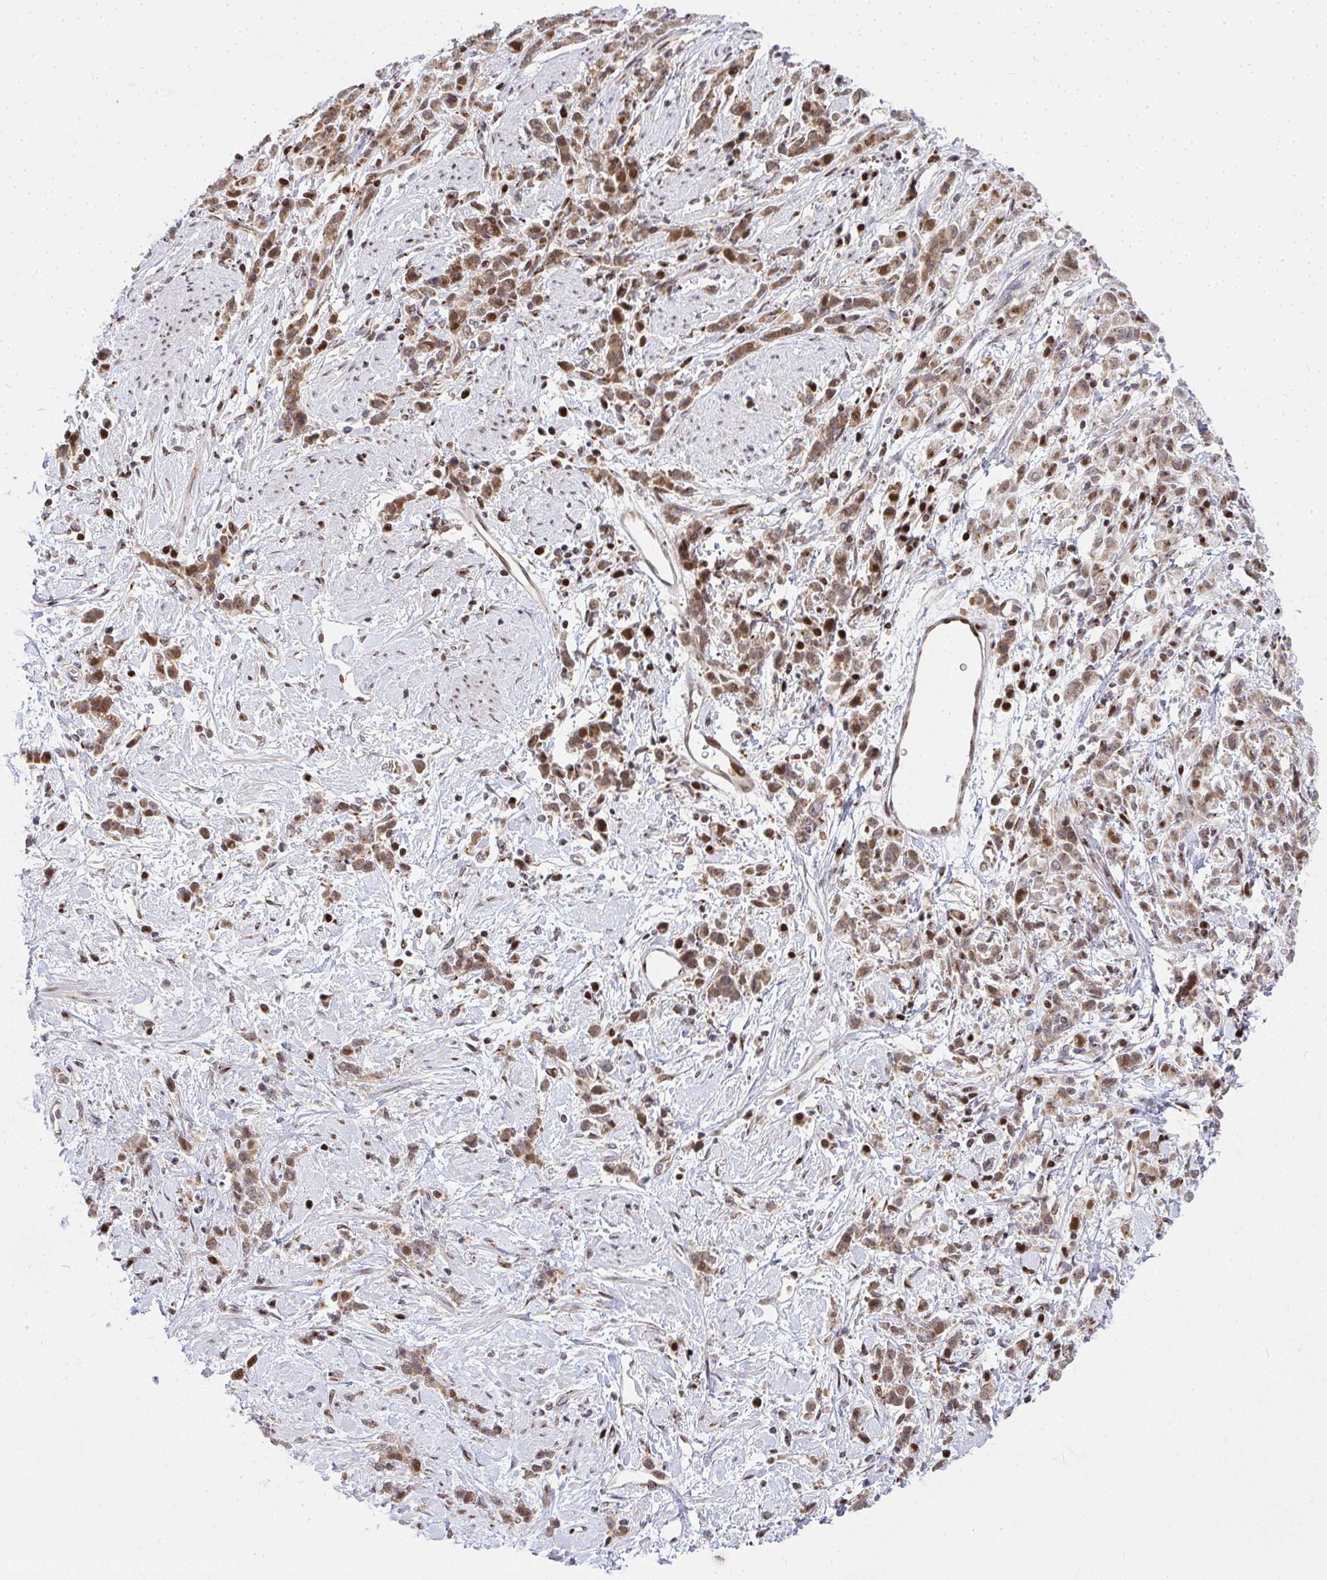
{"staining": {"intensity": "moderate", "quantity": ">75%", "location": "cytoplasmic/membranous,nuclear"}, "tissue": "stomach cancer", "cell_type": "Tumor cells", "image_type": "cancer", "snomed": [{"axis": "morphology", "description": "Adenocarcinoma, NOS"}, {"axis": "topography", "description": "Stomach"}], "caption": "There is medium levels of moderate cytoplasmic/membranous and nuclear staining in tumor cells of adenocarcinoma (stomach), as demonstrated by immunohistochemical staining (brown color).", "gene": "PIGY", "patient": {"sex": "female", "age": 60}}